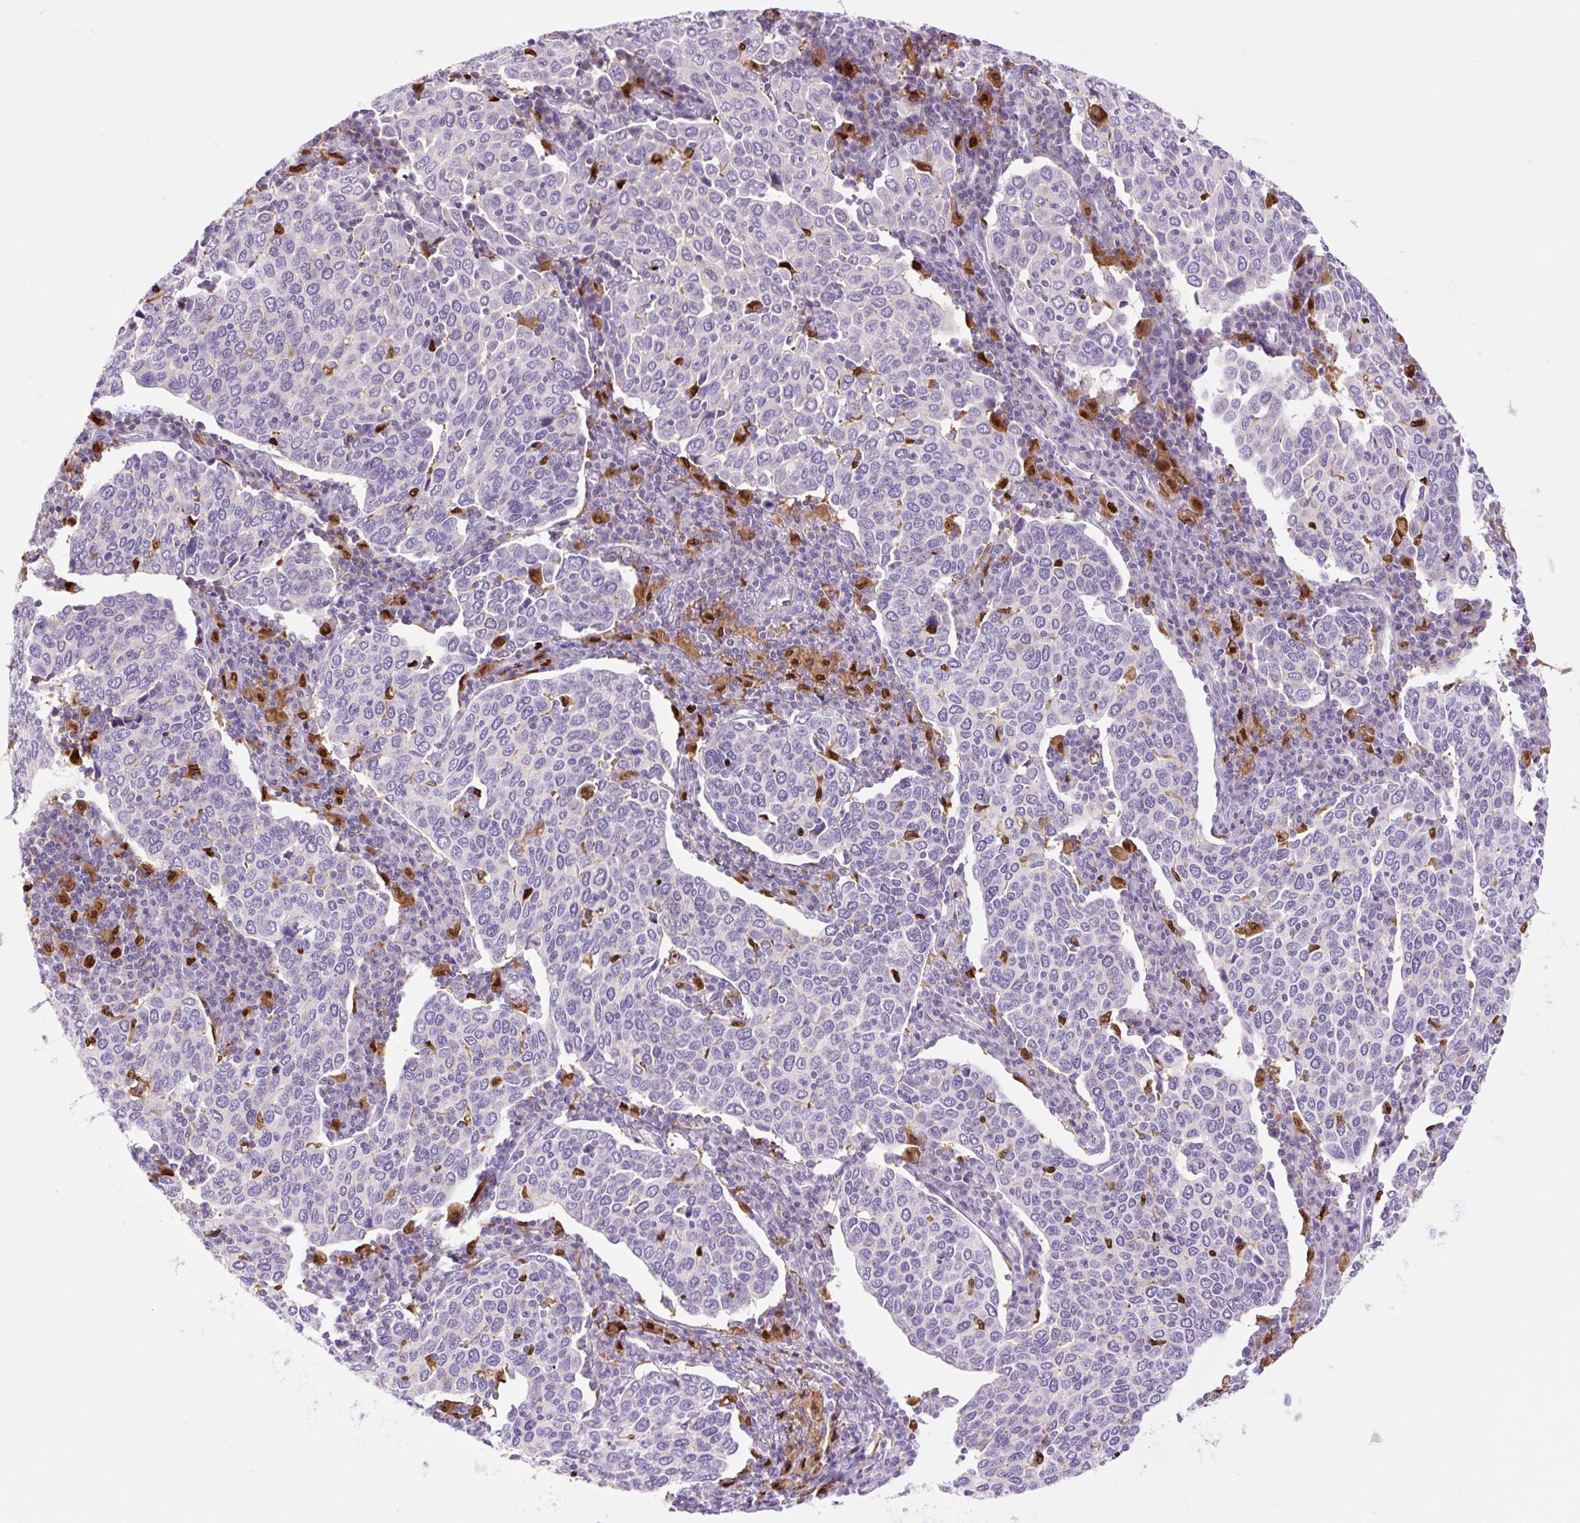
{"staining": {"intensity": "negative", "quantity": "none", "location": "none"}, "tissue": "cervical cancer", "cell_type": "Tumor cells", "image_type": "cancer", "snomed": [{"axis": "morphology", "description": "Squamous cell carcinoma, NOS"}, {"axis": "topography", "description": "Cervix"}], "caption": "DAB immunohistochemical staining of human cervical squamous cell carcinoma reveals no significant expression in tumor cells.", "gene": "SPI1", "patient": {"sex": "female", "age": 40}}